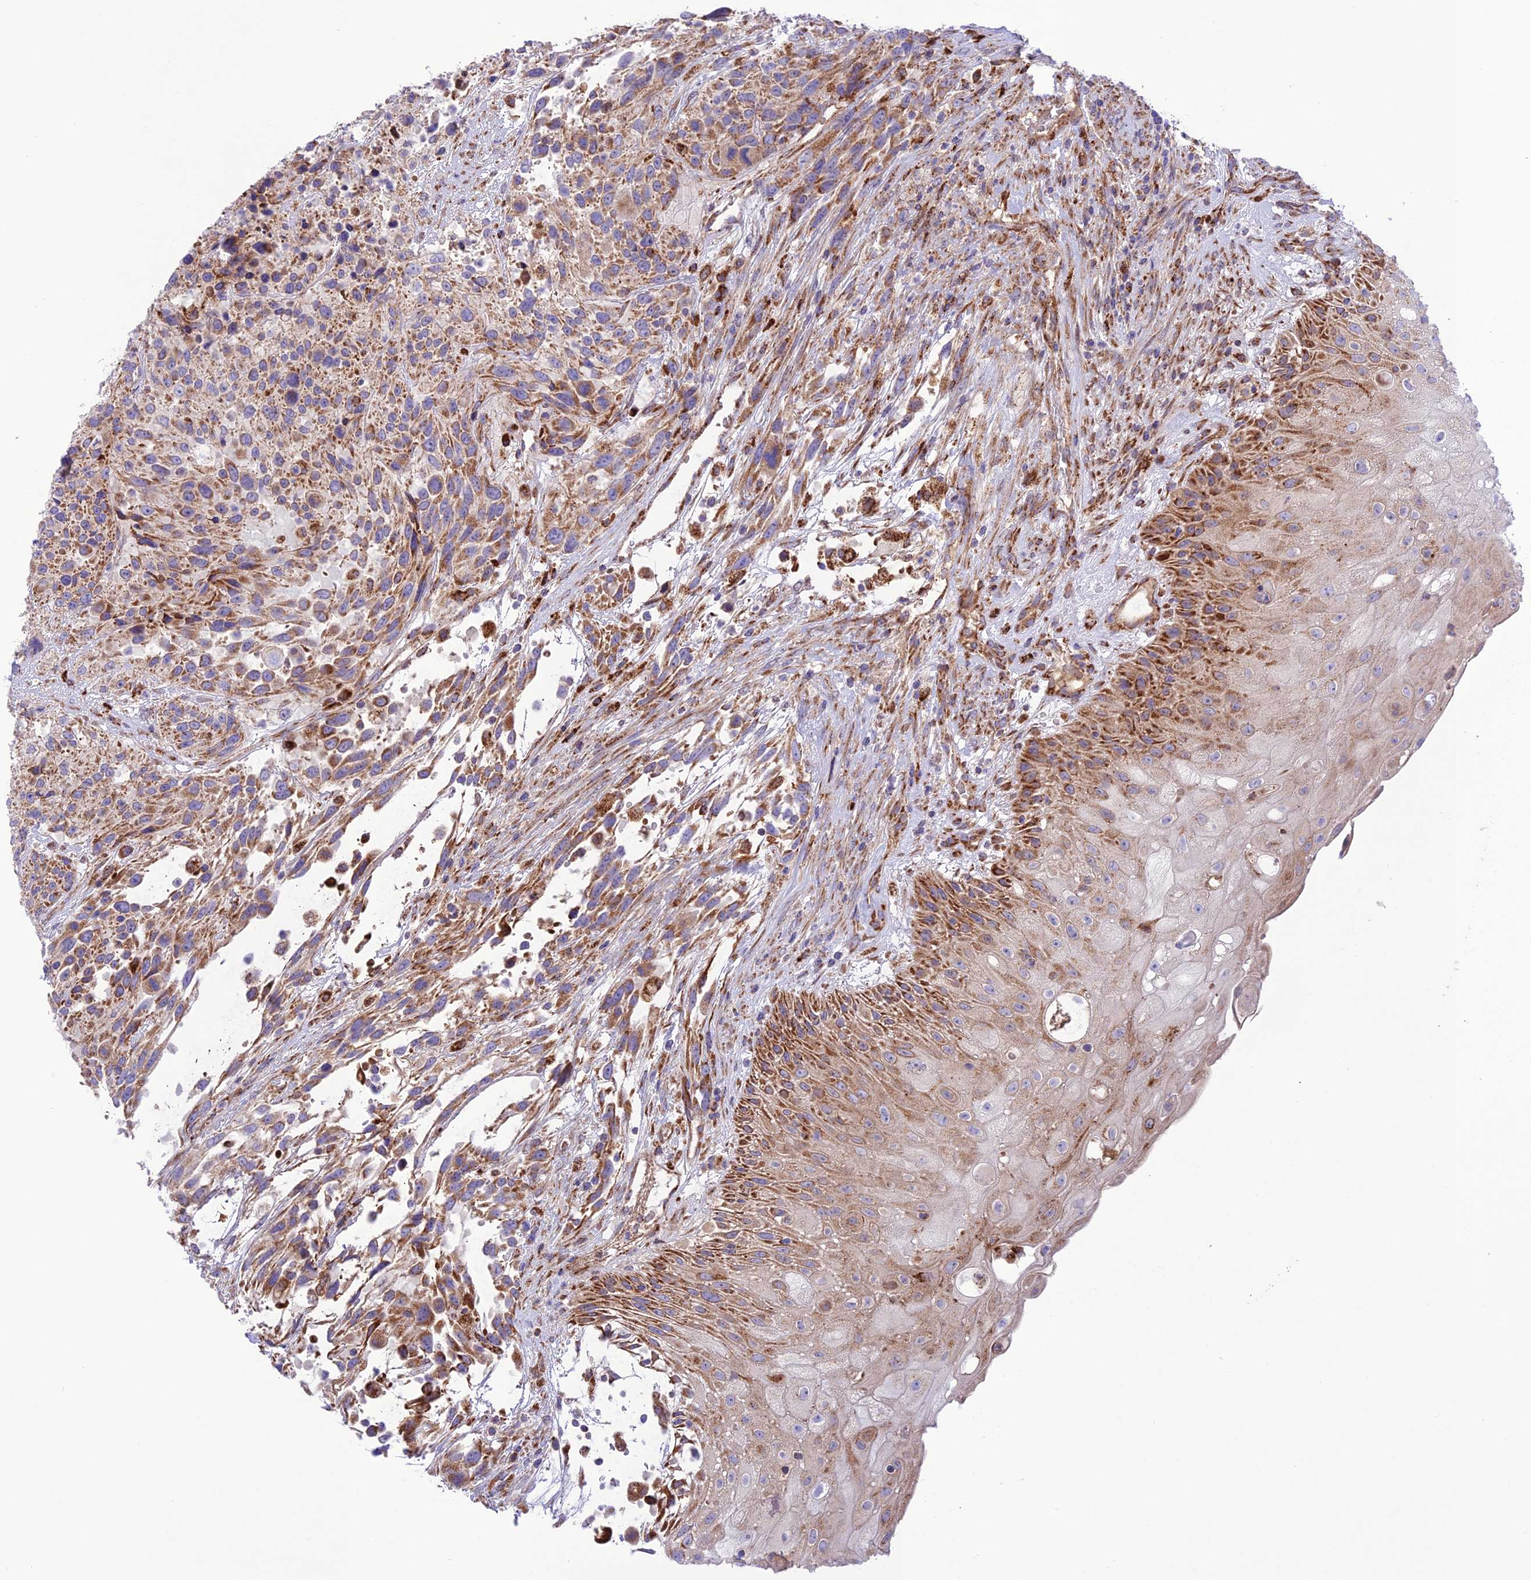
{"staining": {"intensity": "moderate", "quantity": ">75%", "location": "cytoplasmic/membranous"}, "tissue": "urothelial cancer", "cell_type": "Tumor cells", "image_type": "cancer", "snomed": [{"axis": "morphology", "description": "Urothelial carcinoma, High grade"}, {"axis": "topography", "description": "Urinary bladder"}], "caption": "Immunohistochemical staining of human urothelial carcinoma (high-grade) shows medium levels of moderate cytoplasmic/membranous positivity in approximately >75% of tumor cells.", "gene": "UAP1L1", "patient": {"sex": "female", "age": 70}}